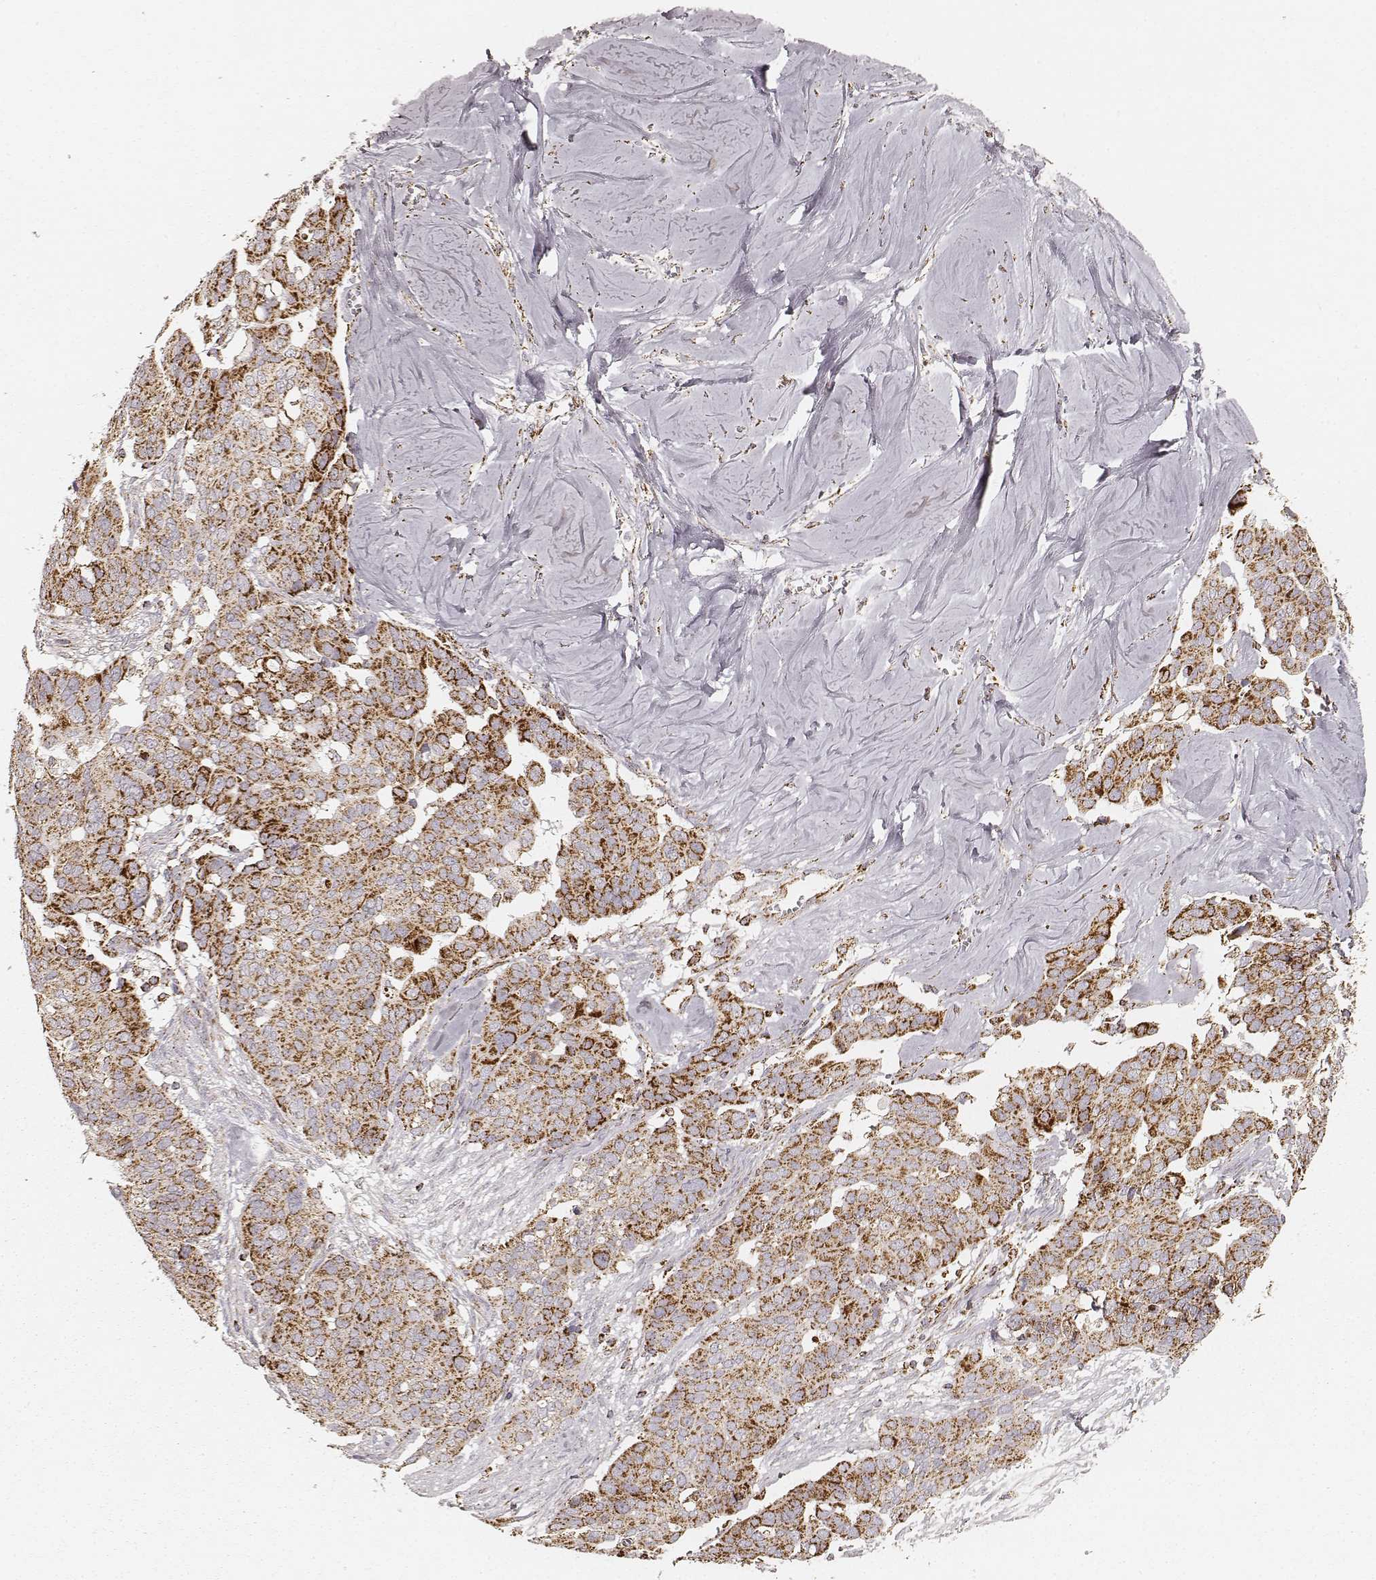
{"staining": {"intensity": "strong", "quantity": ">75%", "location": "cytoplasmic/membranous"}, "tissue": "ovarian cancer", "cell_type": "Tumor cells", "image_type": "cancer", "snomed": [{"axis": "morphology", "description": "Carcinoma, endometroid"}, {"axis": "topography", "description": "Ovary"}], "caption": "Brown immunohistochemical staining in human ovarian endometroid carcinoma shows strong cytoplasmic/membranous staining in about >75% of tumor cells. The protein is shown in brown color, while the nuclei are stained blue.", "gene": "CS", "patient": {"sex": "female", "age": 78}}